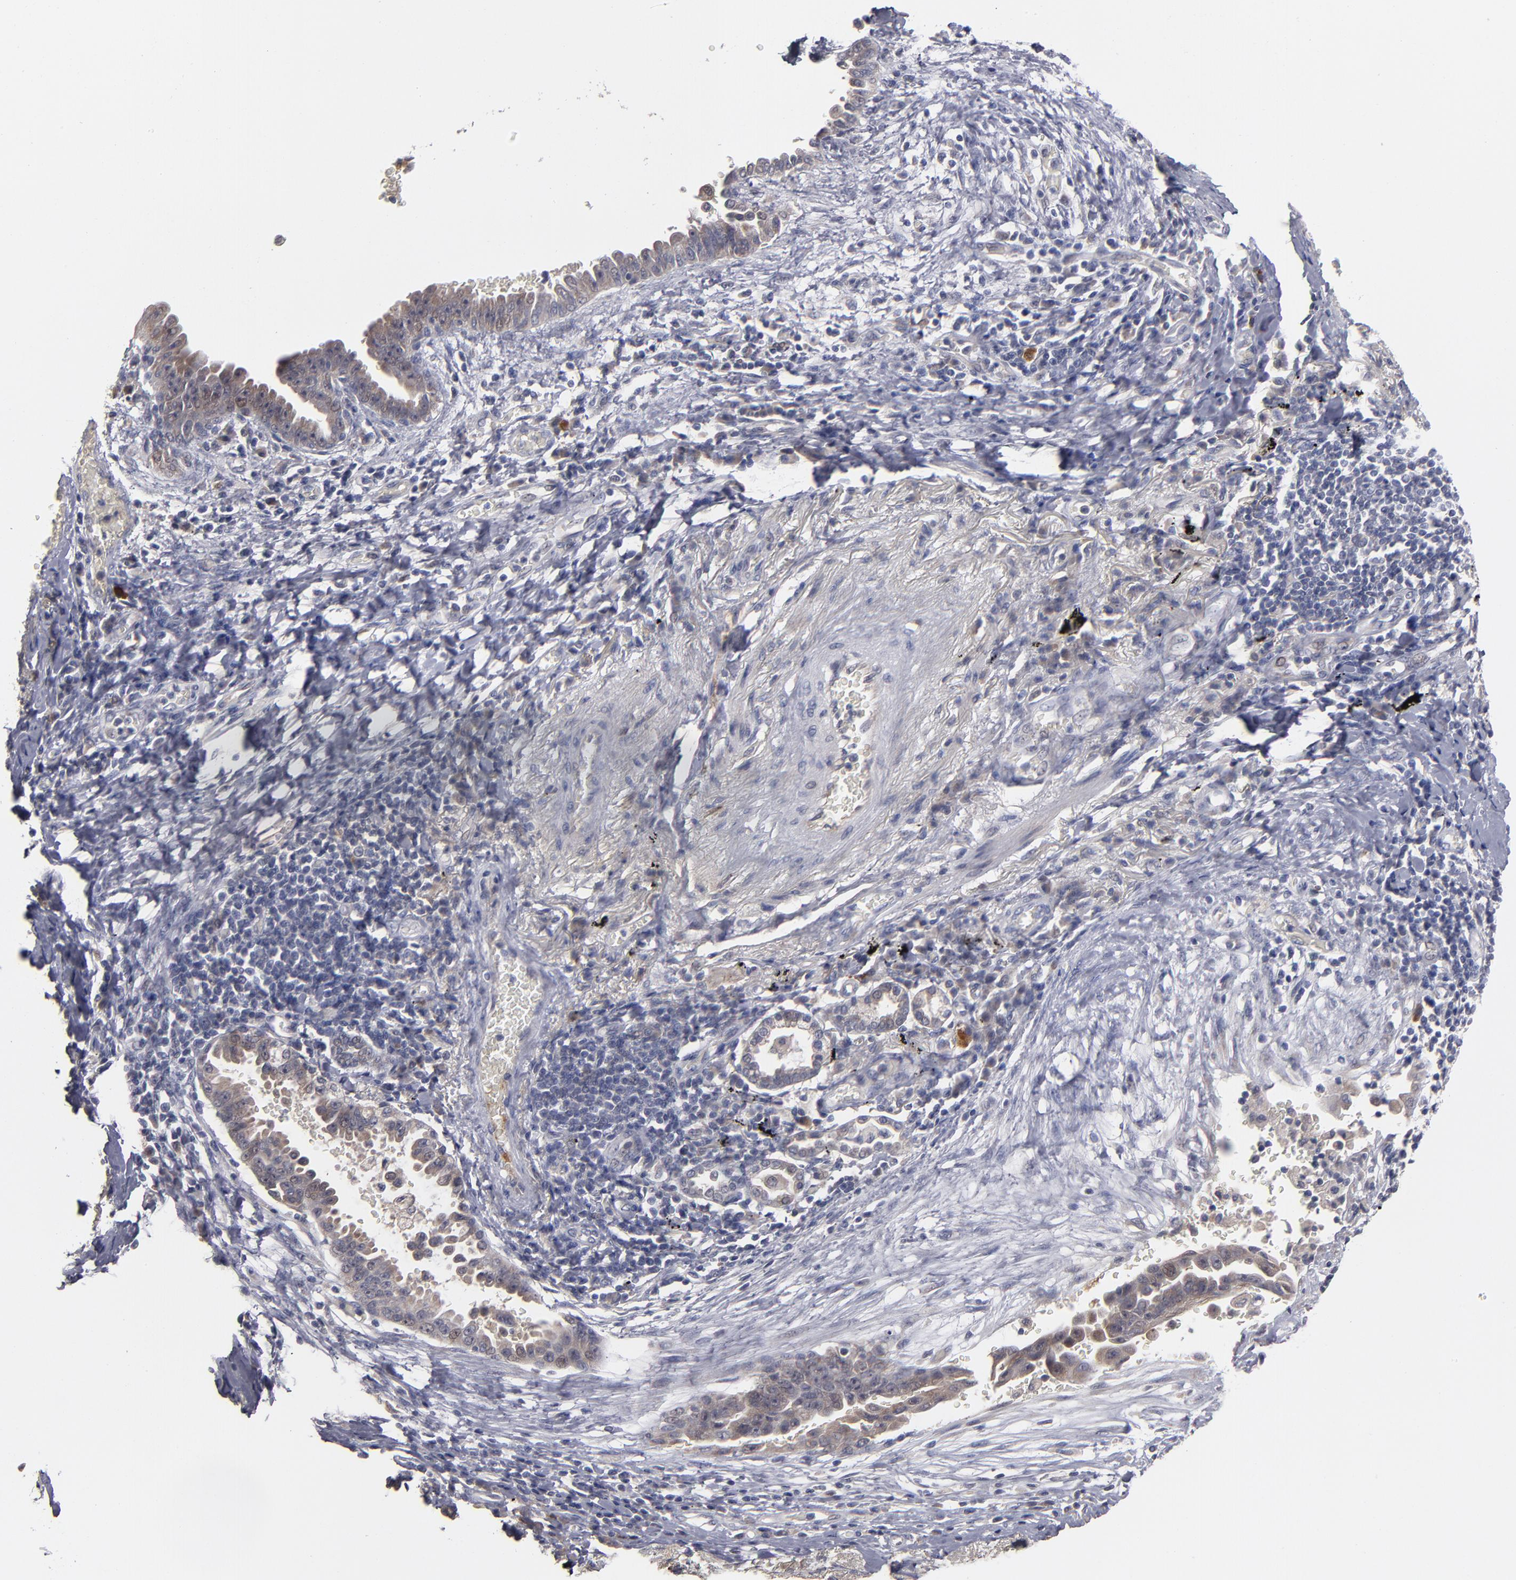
{"staining": {"intensity": "negative", "quantity": "none", "location": "none"}, "tissue": "lung cancer", "cell_type": "Tumor cells", "image_type": "cancer", "snomed": [{"axis": "morphology", "description": "Adenocarcinoma, NOS"}, {"axis": "topography", "description": "Lung"}], "caption": "Protein analysis of lung adenocarcinoma shows no significant positivity in tumor cells.", "gene": "EXD2", "patient": {"sex": "female", "age": 64}}